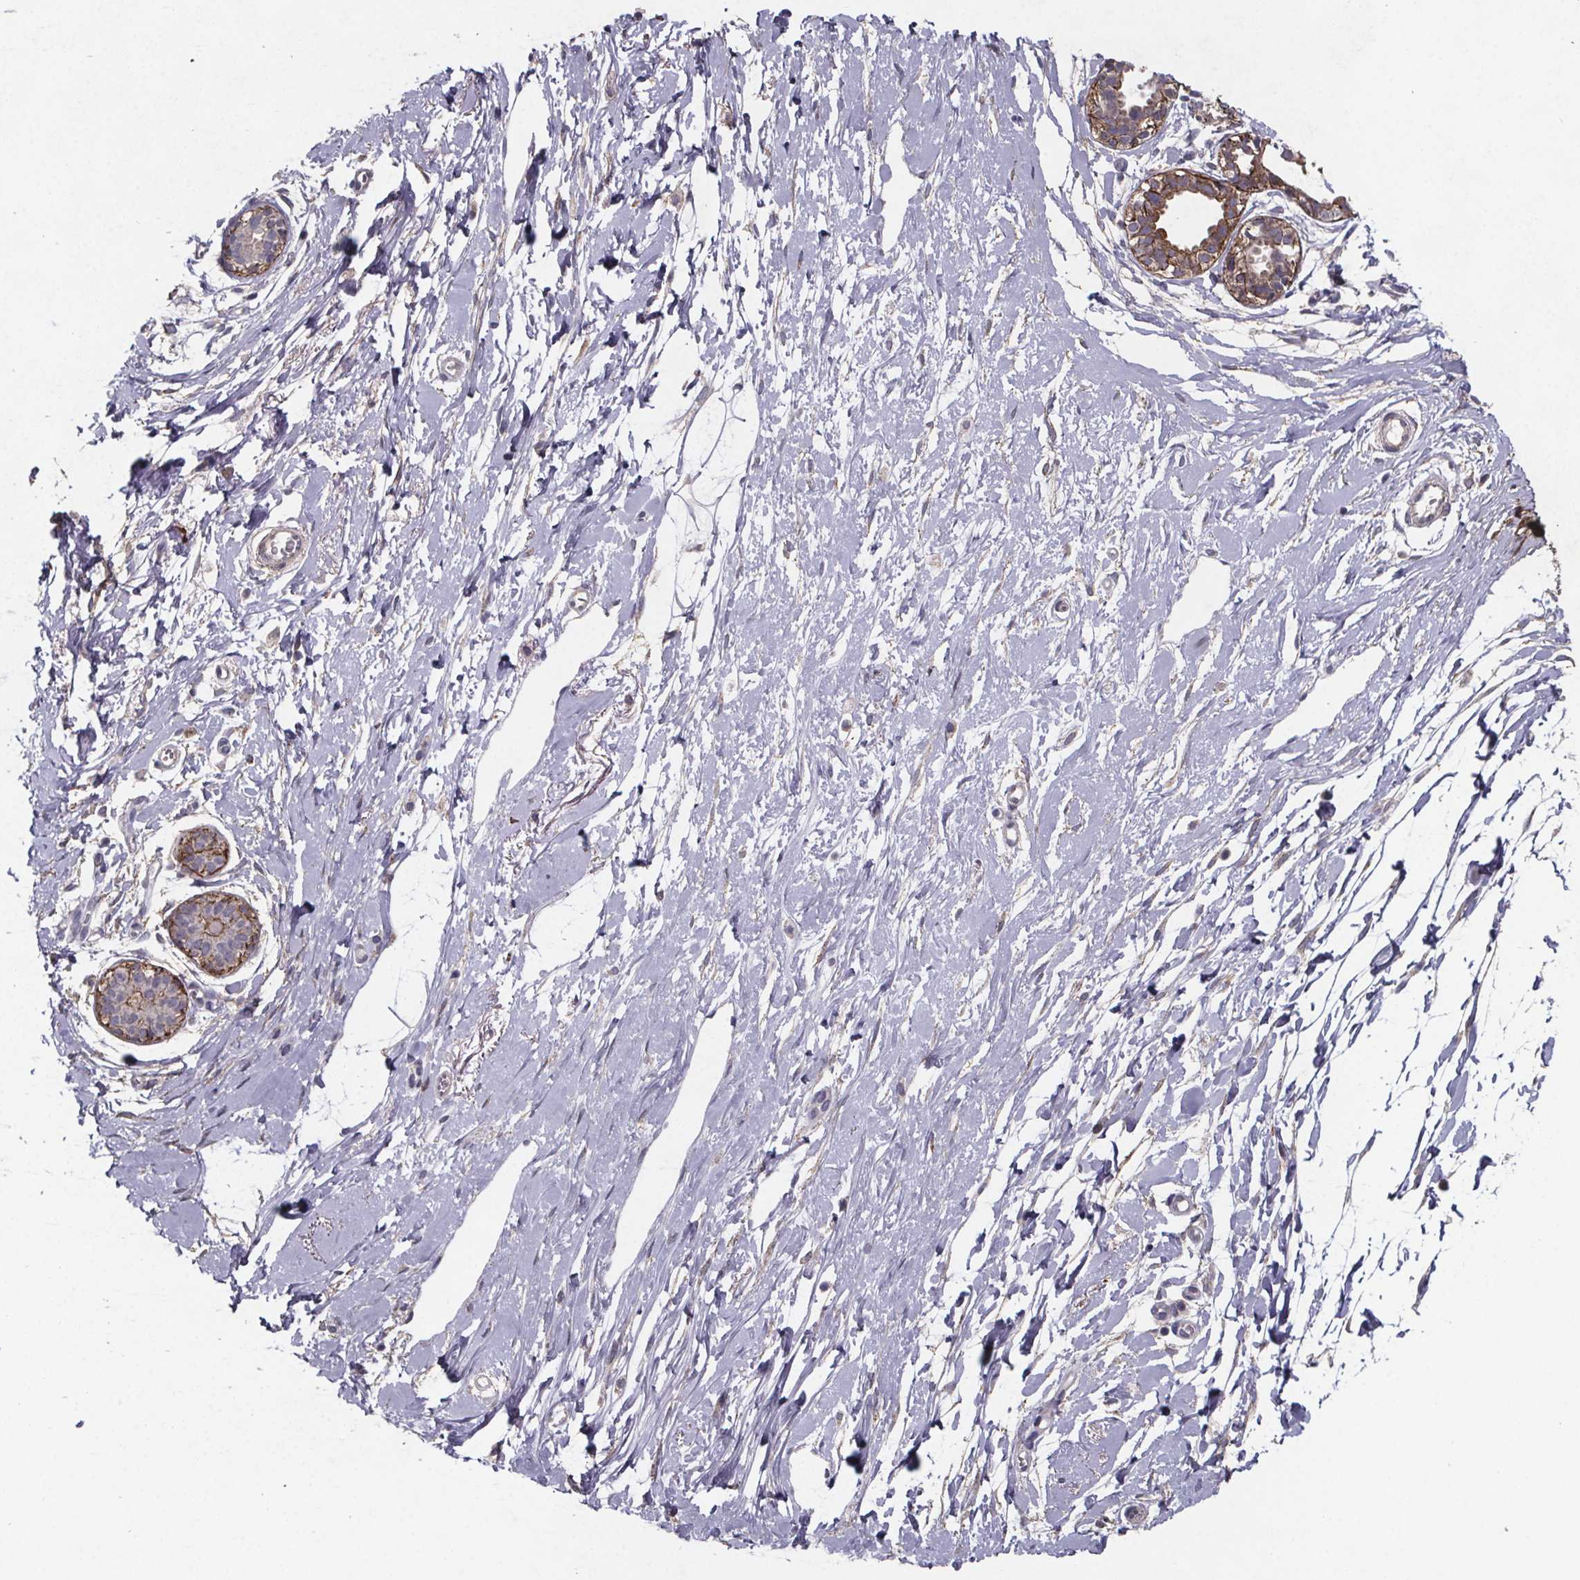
{"staining": {"intensity": "weak", "quantity": "<25%", "location": "cytoplasmic/membranous"}, "tissue": "breast", "cell_type": "Adipocytes", "image_type": "normal", "snomed": [{"axis": "morphology", "description": "Normal tissue, NOS"}, {"axis": "topography", "description": "Breast"}], "caption": "The micrograph demonstrates no significant positivity in adipocytes of breast. (Immunohistochemistry (ihc), brightfield microscopy, high magnification).", "gene": "PALLD", "patient": {"sex": "female", "age": 49}}